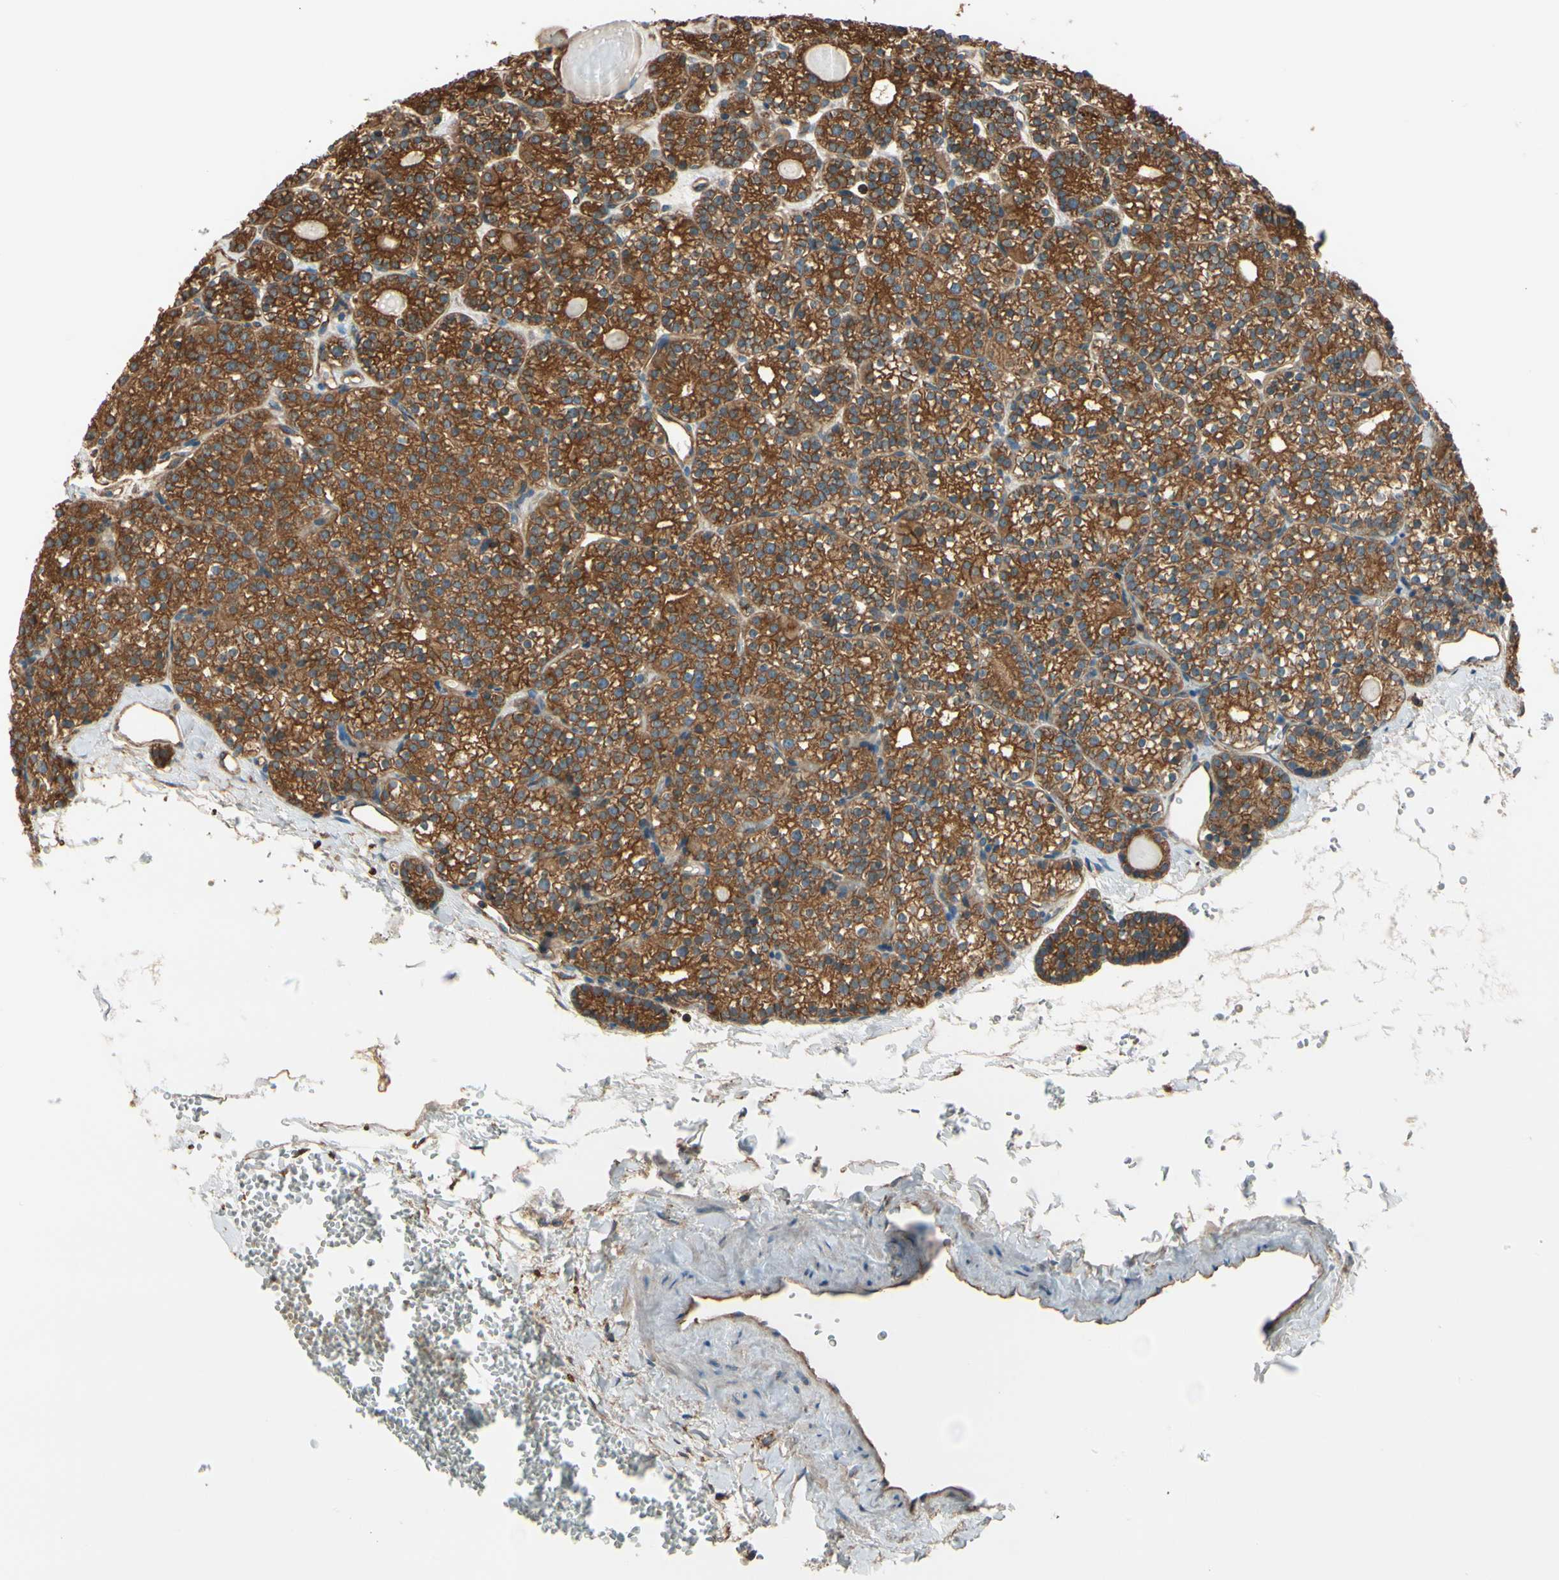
{"staining": {"intensity": "moderate", "quantity": ">75%", "location": "cytoplasmic/membranous"}, "tissue": "parathyroid gland", "cell_type": "Glandular cells", "image_type": "normal", "snomed": [{"axis": "morphology", "description": "Normal tissue, NOS"}, {"axis": "topography", "description": "Parathyroid gland"}], "caption": "DAB immunohistochemical staining of normal parathyroid gland shows moderate cytoplasmic/membranous protein staining in about >75% of glandular cells.", "gene": "EPS15", "patient": {"sex": "female", "age": 64}}